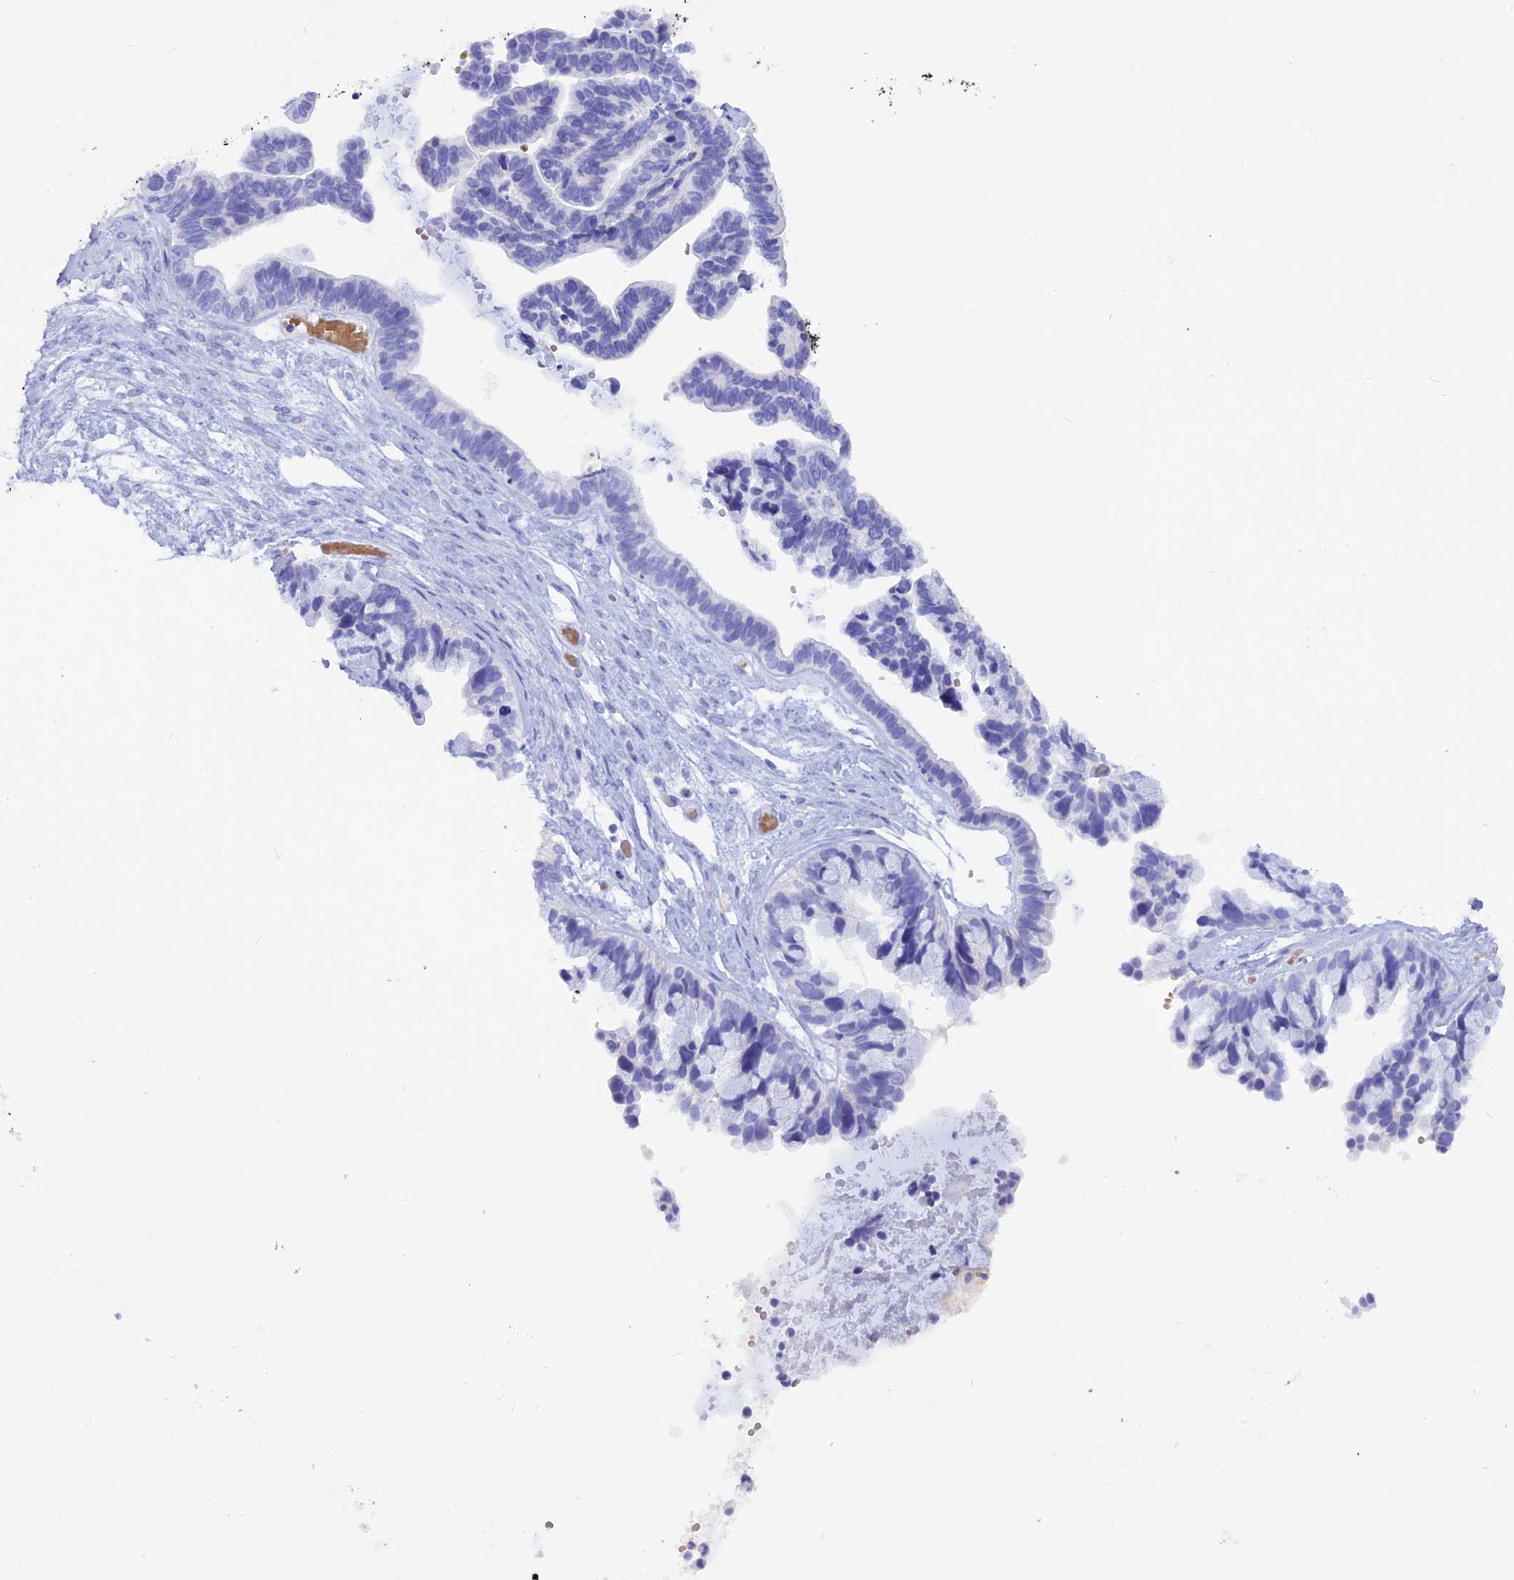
{"staining": {"intensity": "negative", "quantity": "none", "location": "none"}, "tissue": "ovarian cancer", "cell_type": "Tumor cells", "image_type": "cancer", "snomed": [{"axis": "morphology", "description": "Cystadenocarcinoma, serous, NOS"}, {"axis": "topography", "description": "Ovary"}], "caption": "Tumor cells are negative for protein expression in human ovarian cancer (serous cystadenocarcinoma). The staining is performed using DAB (3,3'-diaminobenzidine) brown chromogen with nuclei counter-stained in using hematoxylin.", "gene": "GLYATL1", "patient": {"sex": "female", "age": 56}}